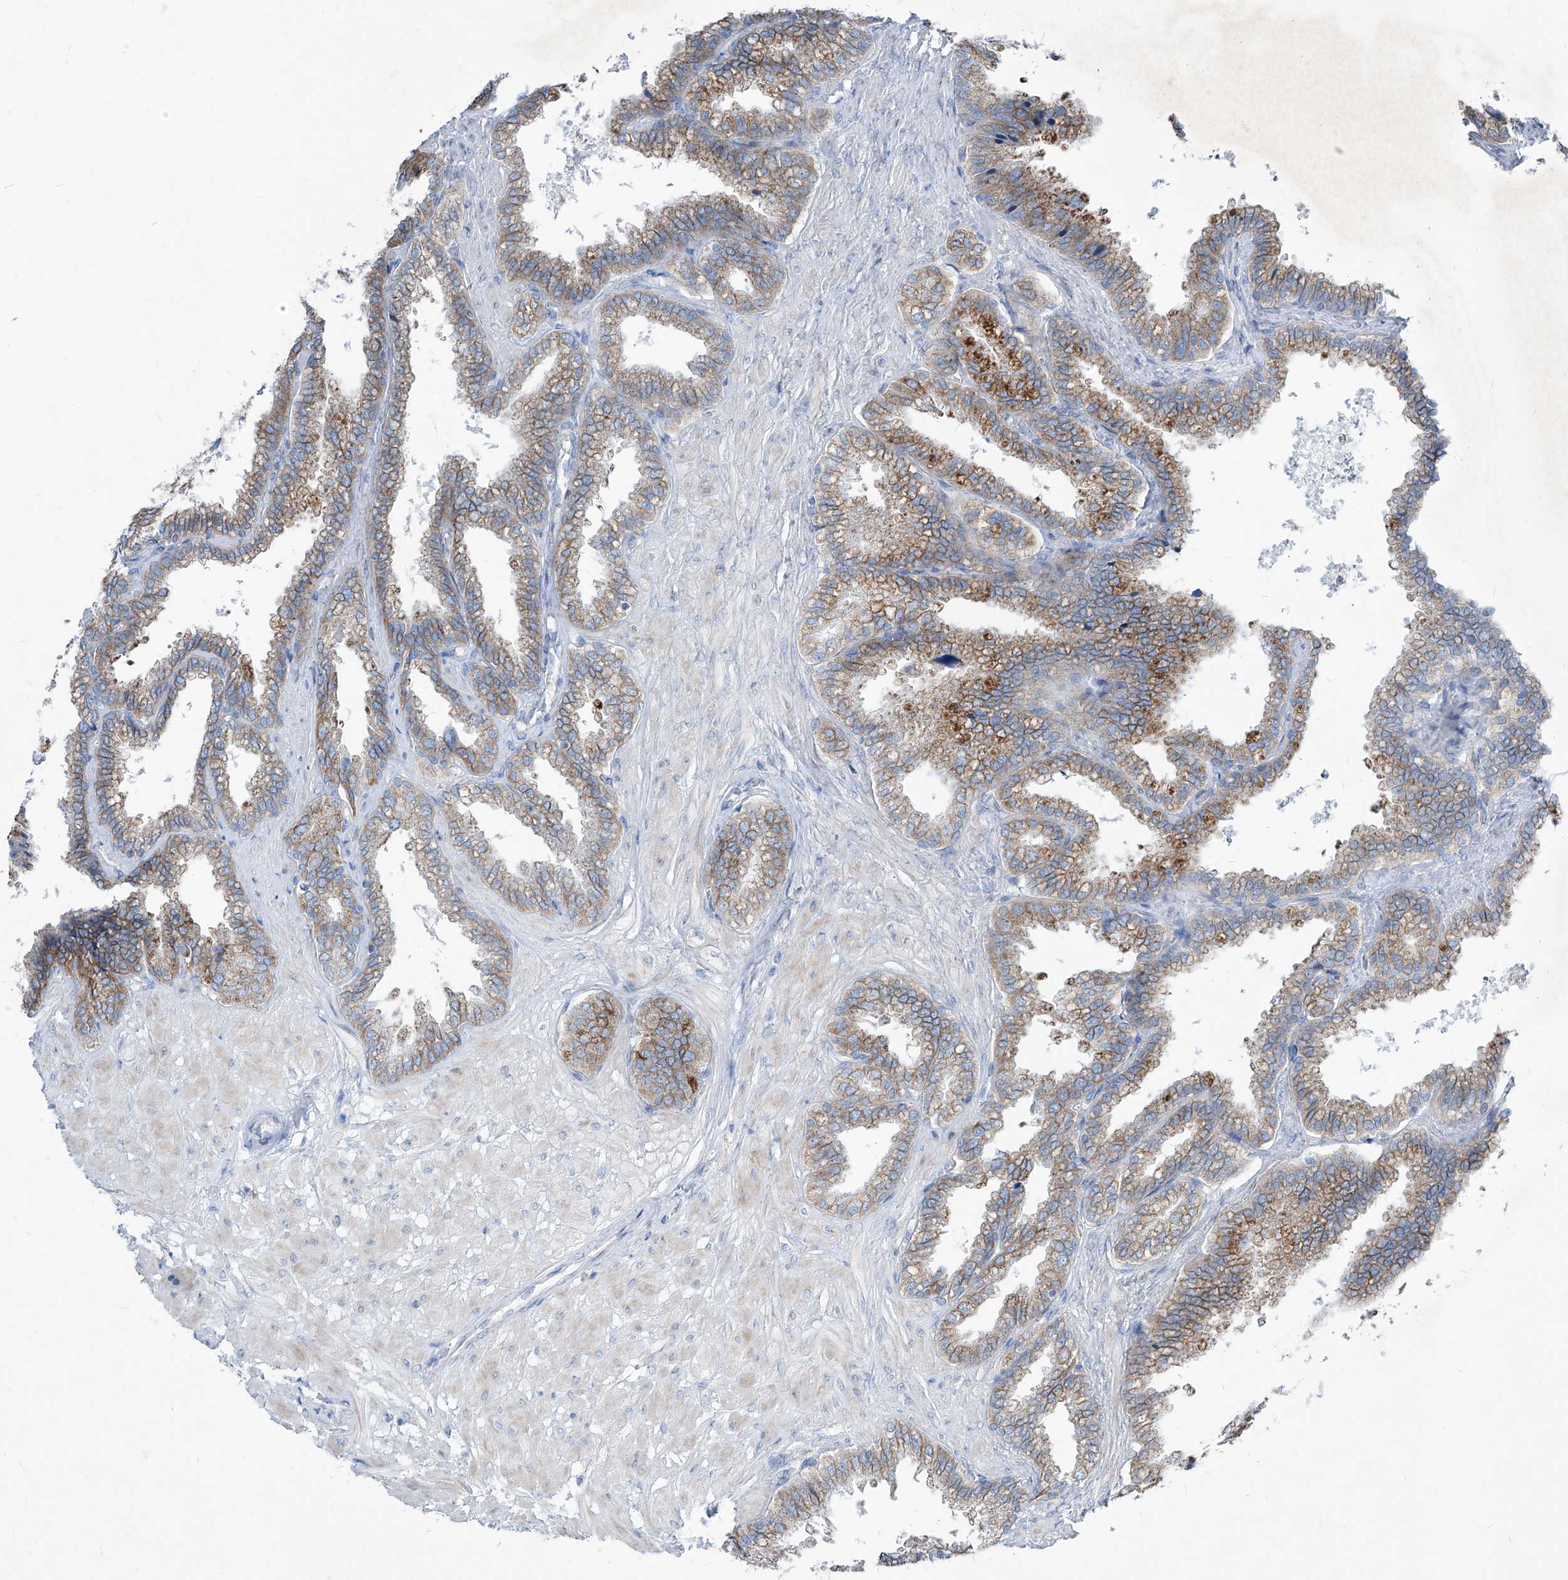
{"staining": {"intensity": "moderate", "quantity": "25%-75%", "location": "cytoplasmic/membranous"}, "tissue": "seminal vesicle", "cell_type": "Glandular cells", "image_type": "normal", "snomed": [{"axis": "morphology", "description": "Normal tissue, NOS"}, {"axis": "topography", "description": "Seminal veicle"}], "caption": "A high-resolution micrograph shows IHC staining of unremarkable seminal vesicle, which shows moderate cytoplasmic/membranous staining in about 25%-75% of glandular cells.", "gene": "AGPS", "patient": {"sex": "male", "age": 46}}